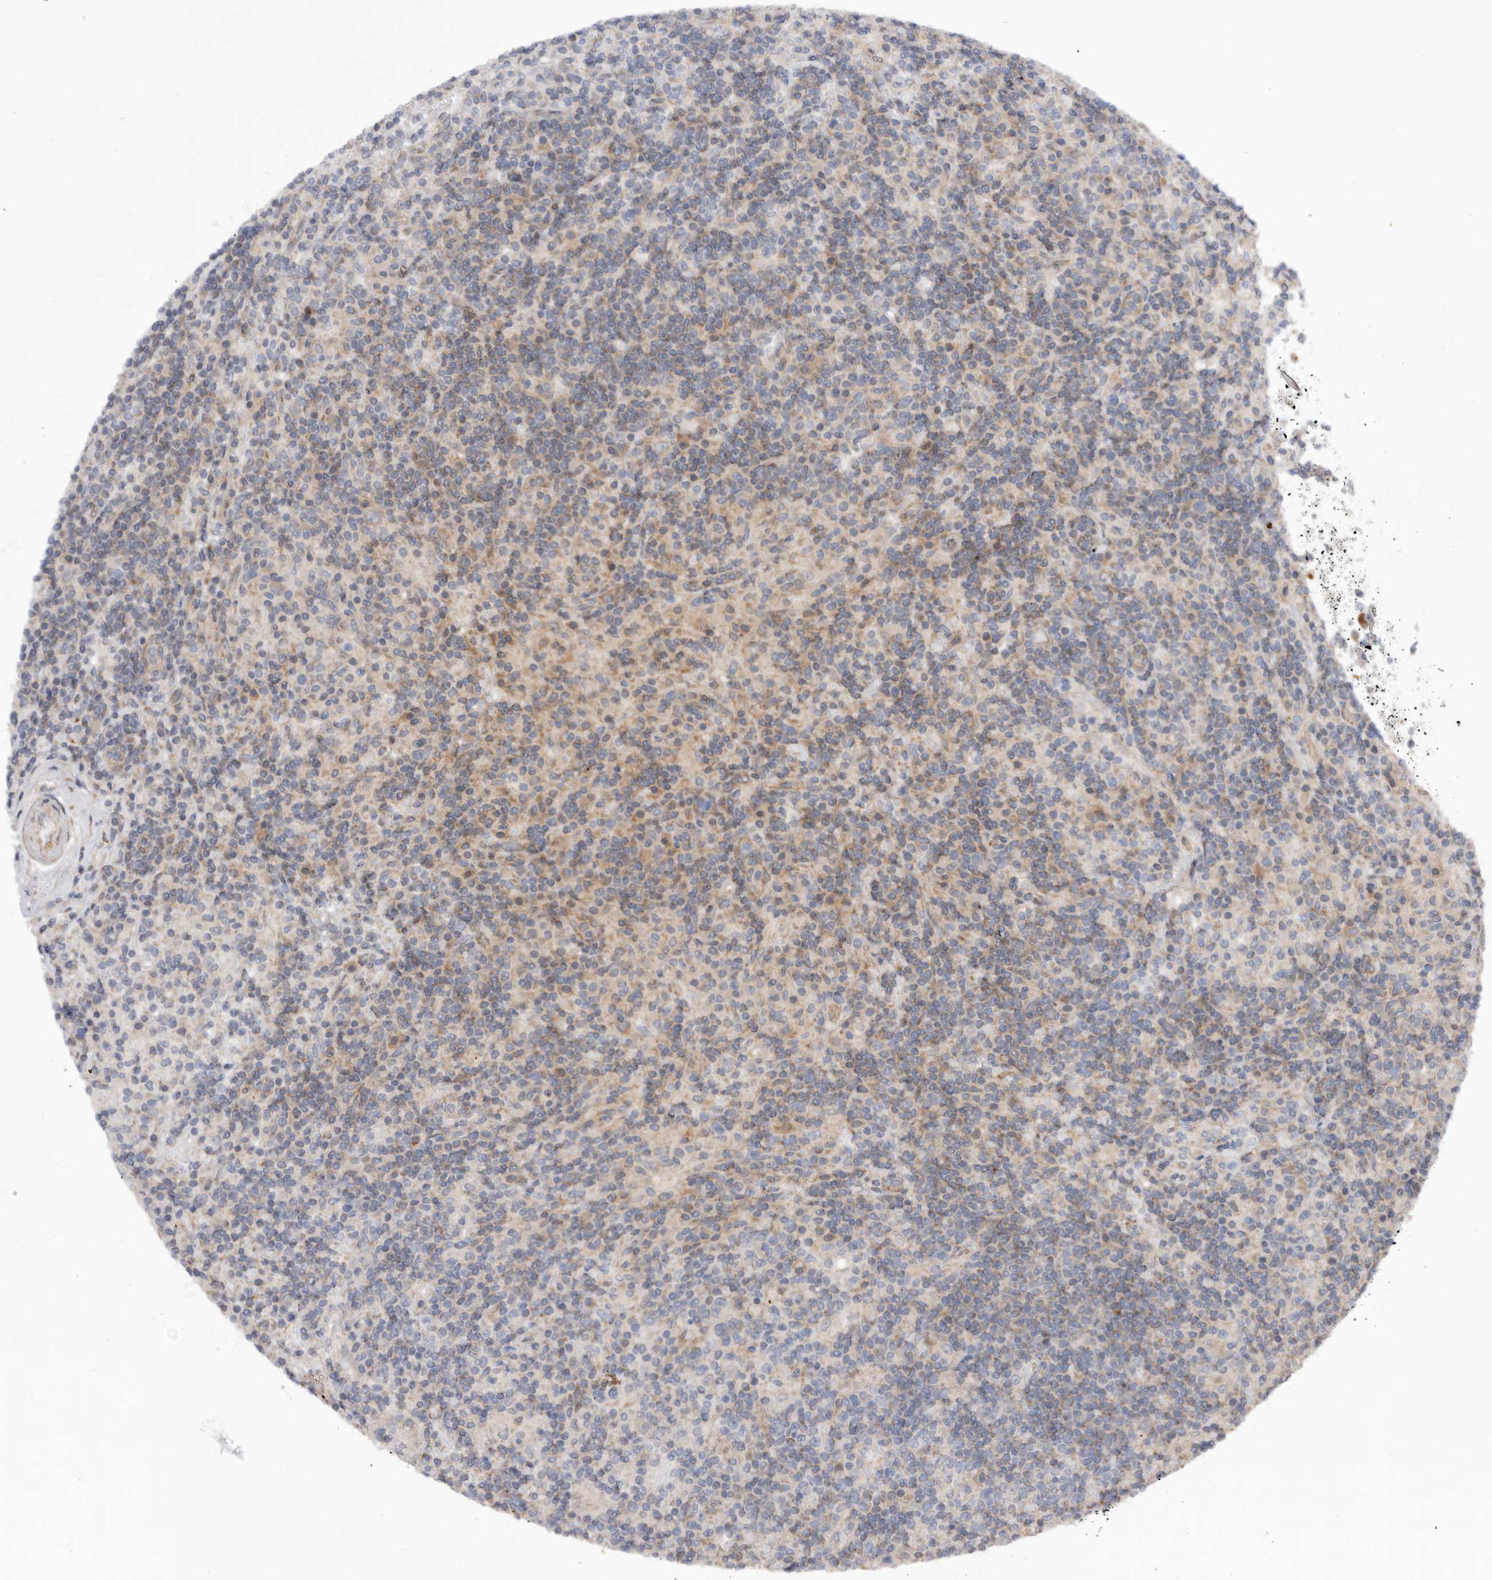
{"staining": {"intensity": "negative", "quantity": "none", "location": "none"}, "tissue": "lymphoma", "cell_type": "Tumor cells", "image_type": "cancer", "snomed": [{"axis": "morphology", "description": "Hodgkin's disease, NOS"}, {"axis": "topography", "description": "Lymph node"}], "caption": "This is an IHC histopathology image of lymphoma. There is no positivity in tumor cells.", "gene": "MTFR1L", "patient": {"sex": "male", "age": 70}}